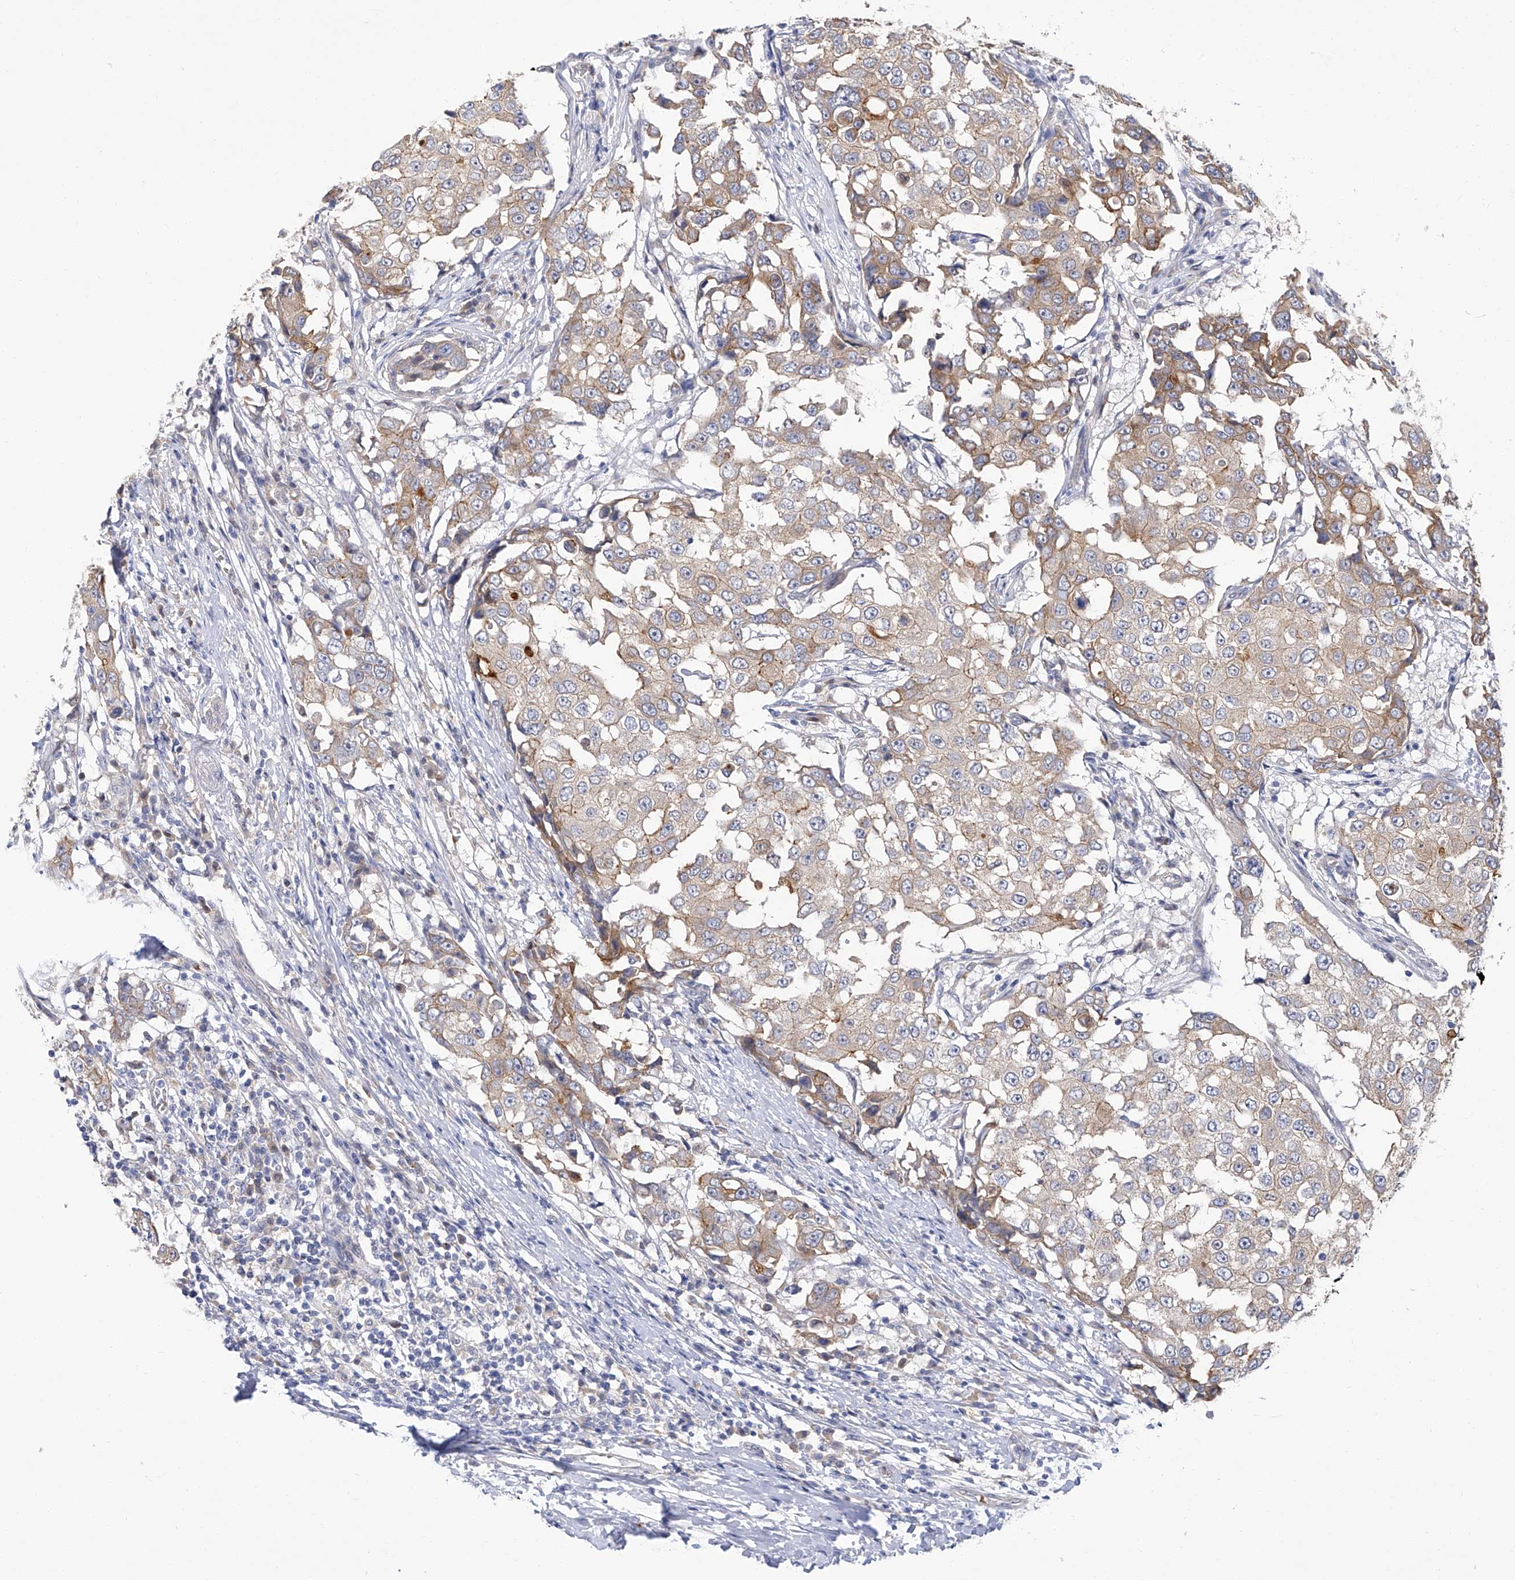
{"staining": {"intensity": "moderate", "quantity": "<25%", "location": "cytoplasmic/membranous"}, "tissue": "breast cancer", "cell_type": "Tumor cells", "image_type": "cancer", "snomed": [{"axis": "morphology", "description": "Duct carcinoma"}, {"axis": "topography", "description": "Breast"}], "caption": "DAB immunohistochemical staining of breast cancer demonstrates moderate cytoplasmic/membranous protein staining in approximately <25% of tumor cells.", "gene": "PARD3", "patient": {"sex": "female", "age": 27}}